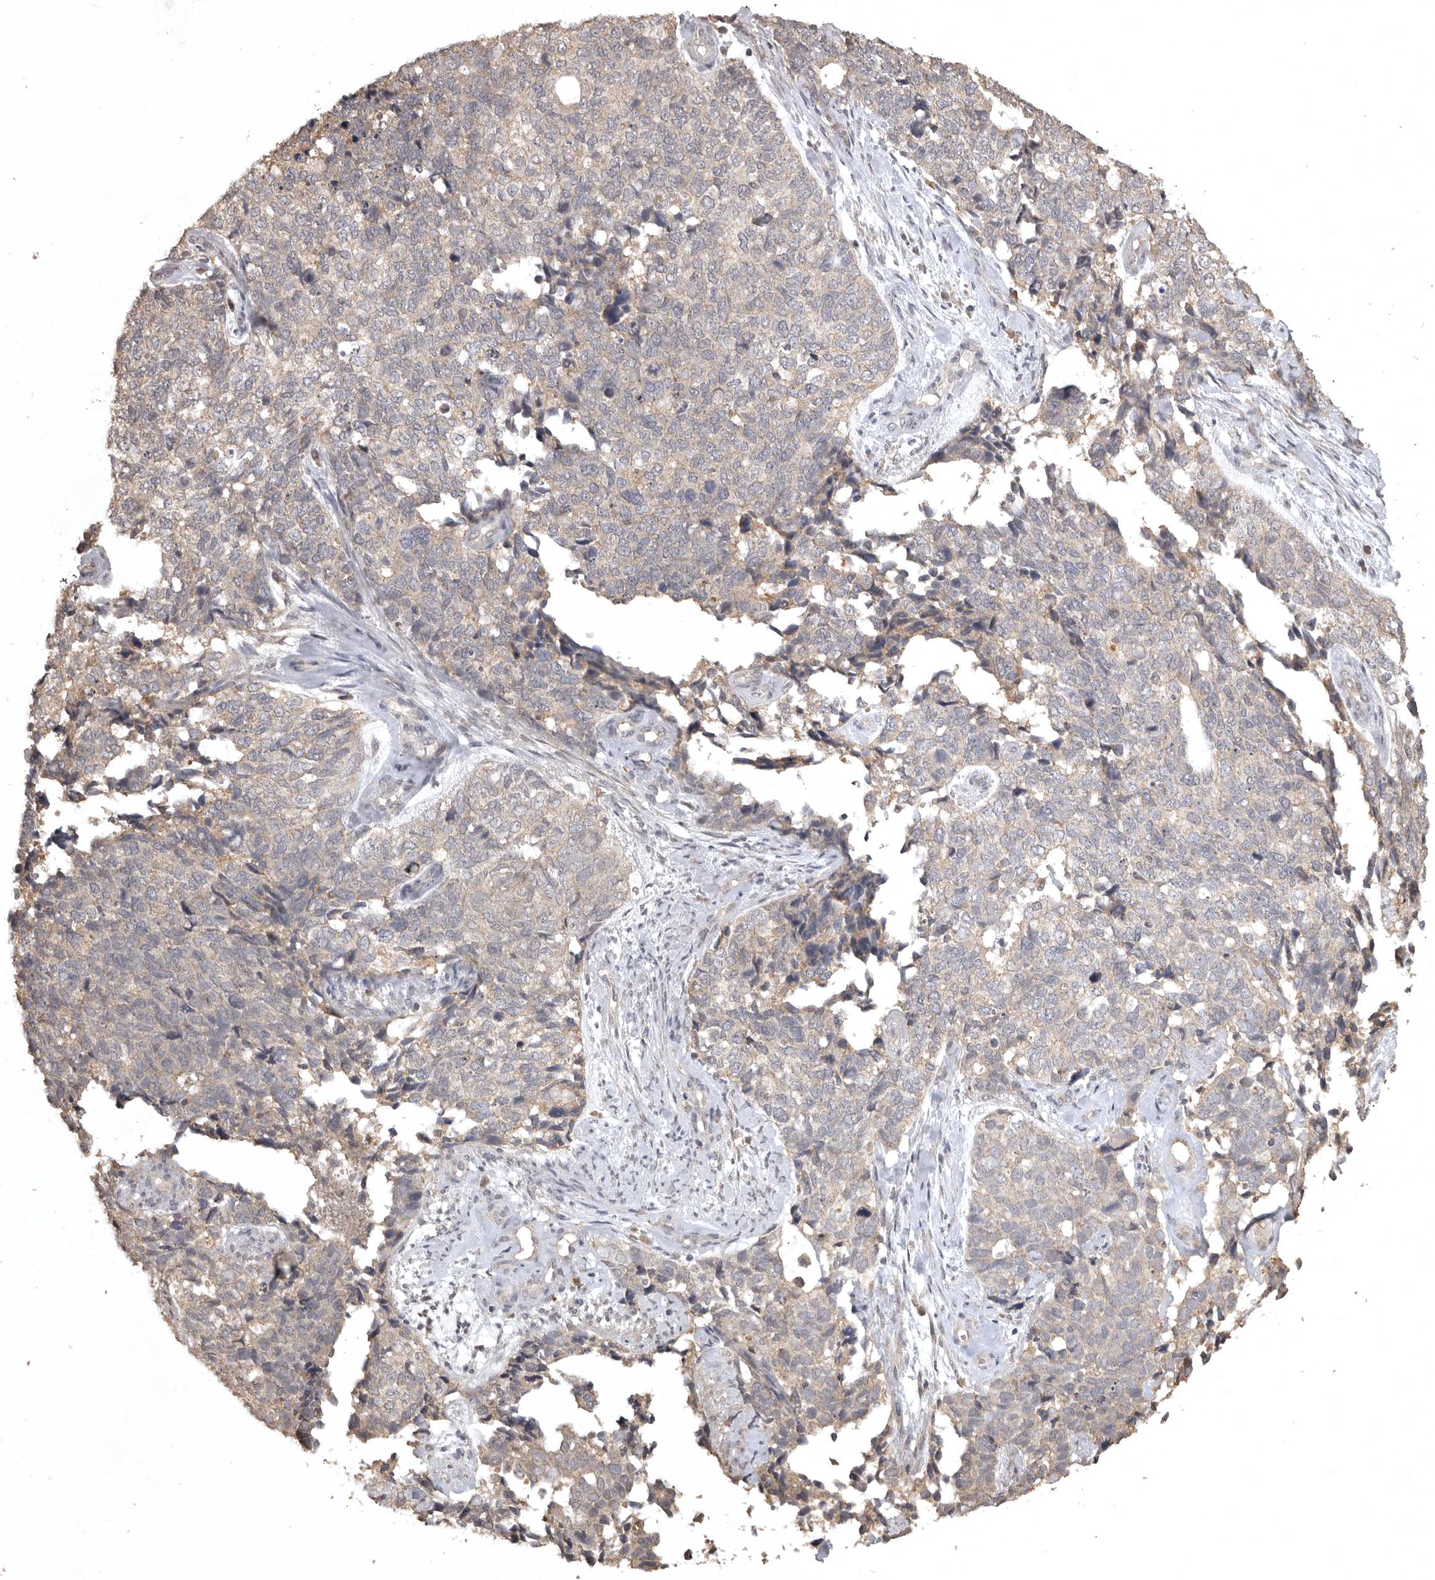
{"staining": {"intensity": "weak", "quantity": "<25%", "location": "cytoplasmic/membranous"}, "tissue": "cervical cancer", "cell_type": "Tumor cells", "image_type": "cancer", "snomed": [{"axis": "morphology", "description": "Squamous cell carcinoma, NOS"}, {"axis": "topography", "description": "Cervix"}], "caption": "The image exhibits no significant staining in tumor cells of cervical squamous cell carcinoma. (Stains: DAB IHC with hematoxylin counter stain, Microscopy: brightfield microscopy at high magnification).", "gene": "ADAMTS4", "patient": {"sex": "female", "age": 63}}